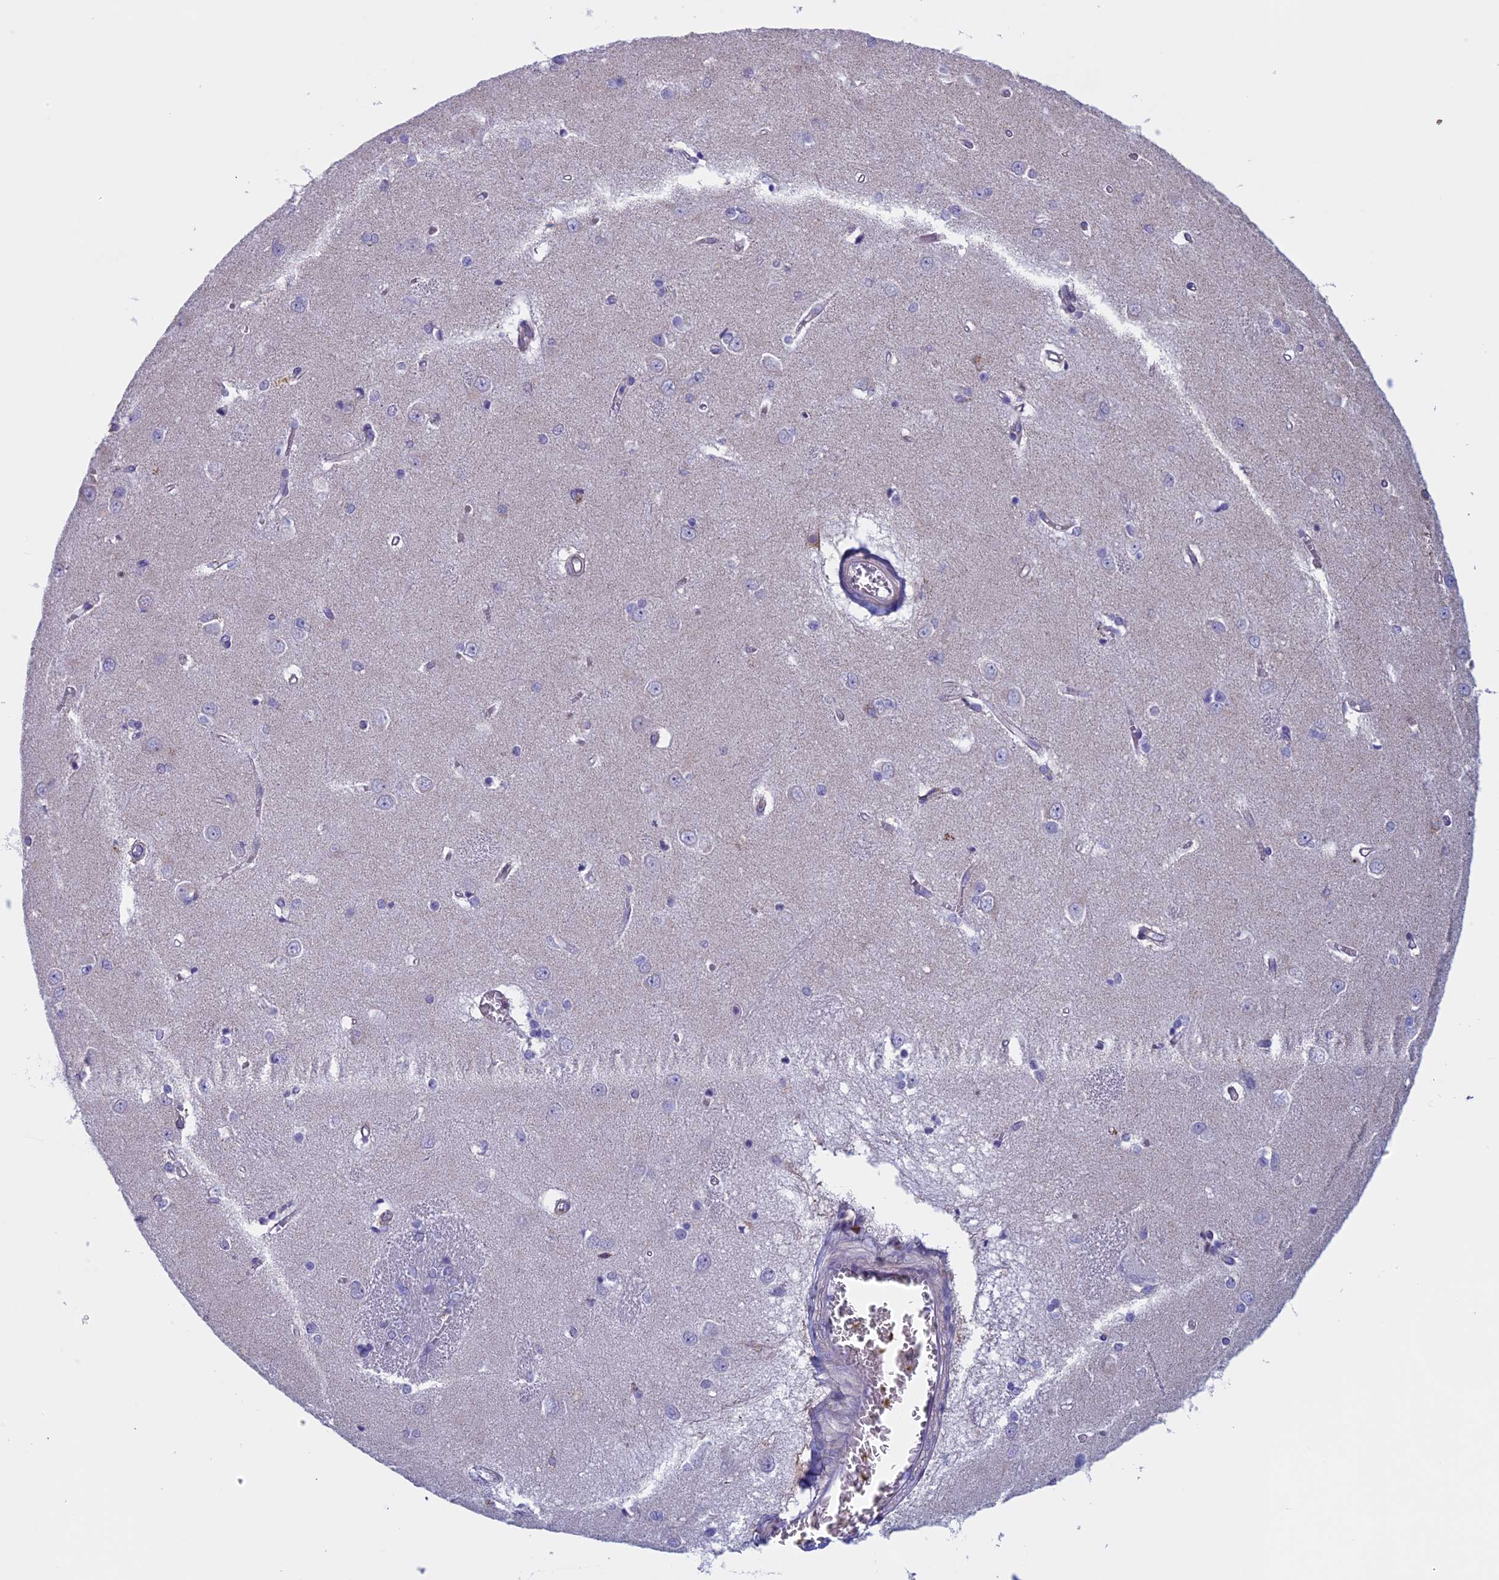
{"staining": {"intensity": "negative", "quantity": "none", "location": "none"}, "tissue": "caudate", "cell_type": "Glial cells", "image_type": "normal", "snomed": [{"axis": "morphology", "description": "Normal tissue, NOS"}, {"axis": "topography", "description": "Lateral ventricle wall"}], "caption": "Immunohistochemistry micrograph of unremarkable caudate: caudate stained with DAB (3,3'-diaminobenzidine) displays no significant protein staining in glial cells.", "gene": "CNOT6L", "patient": {"sex": "male", "age": 37}}